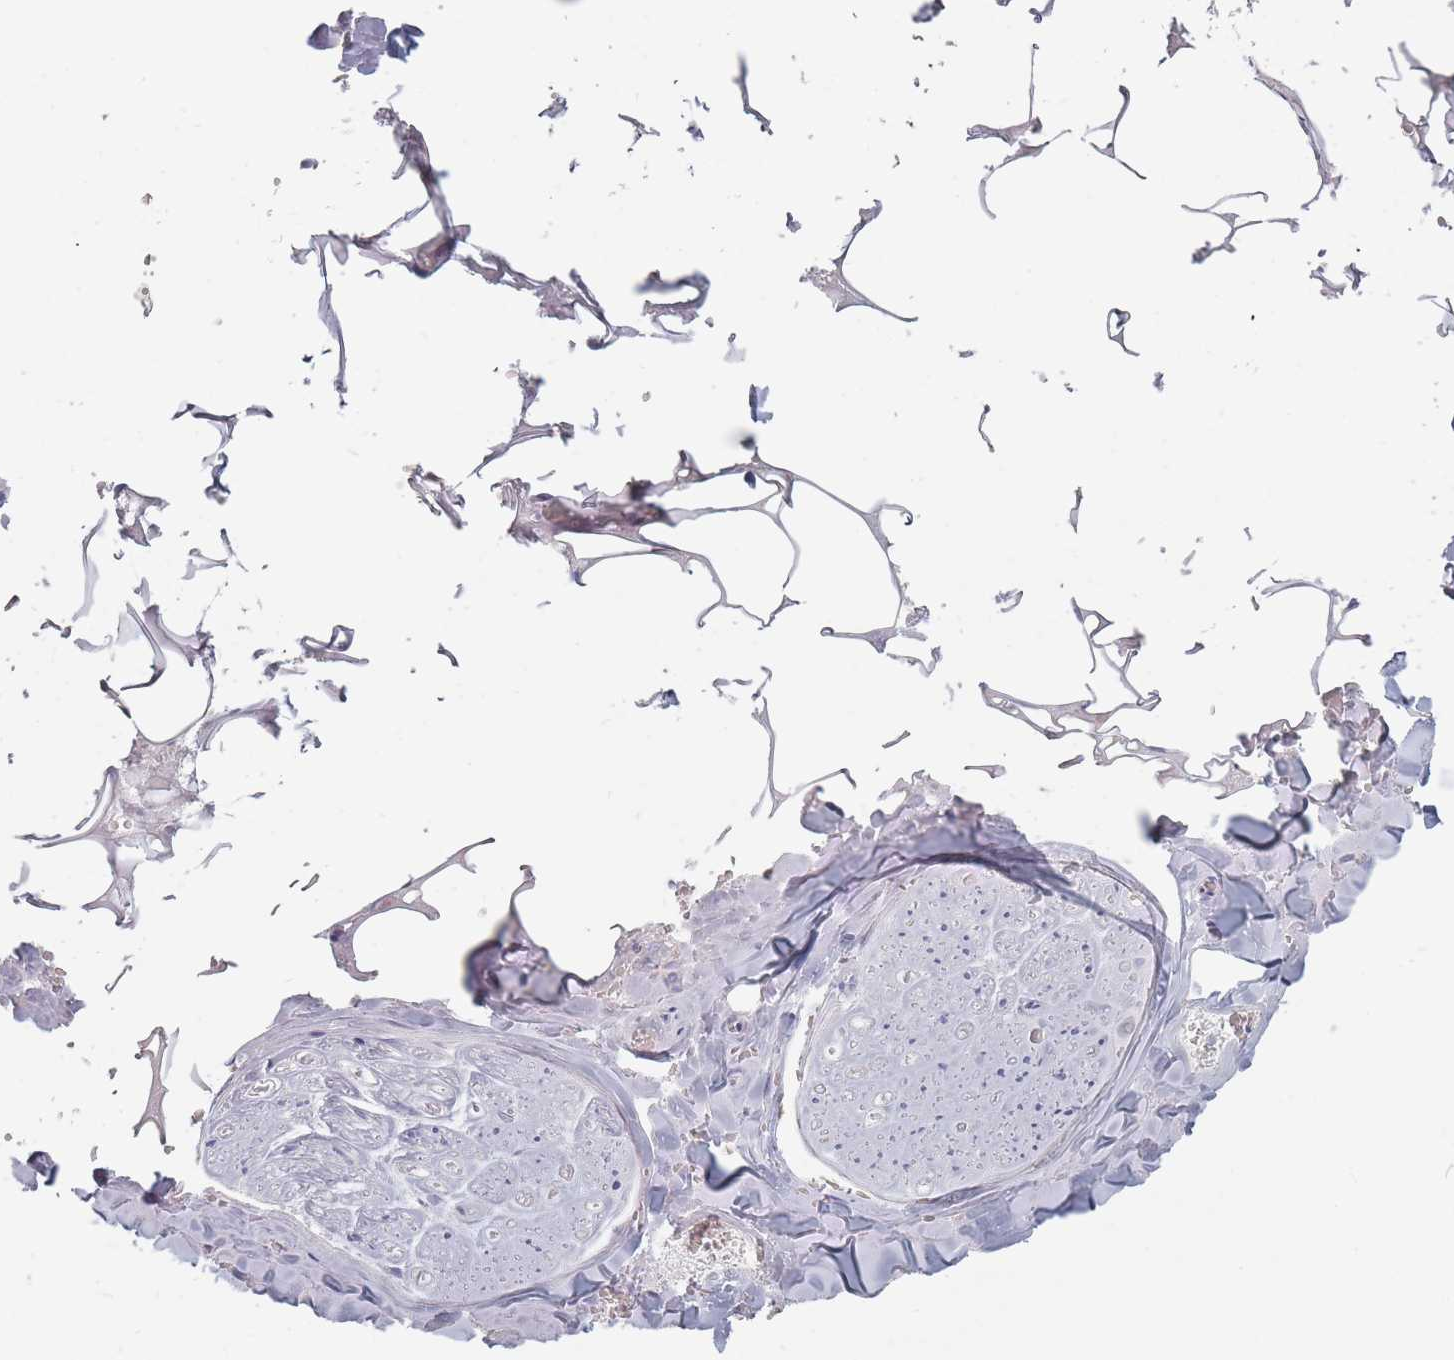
{"staining": {"intensity": "negative", "quantity": "none", "location": "none"}, "tissue": "adipose tissue", "cell_type": "Adipocytes", "image_type": "normal", "snomed": [{"axis": "morphology", "description": "Normal tissue, NOS"}, {"axis": "topography", "description": "Salivary gland"}, {"axis": "topography", "description": "Peripheral nerve tissue"}], "caption": "Immunohistochemistry (IHC) photomicrograph of benign adipose tissue stained for a protein (brown), which exhibits no expression in adipocytes. (DAB (3,3'-diaminobenzidine) IHC visualized using brightfield microscopy, high magnification).", "gene": "MAP1S", "patient": {"sex": "male", "age": 38}}